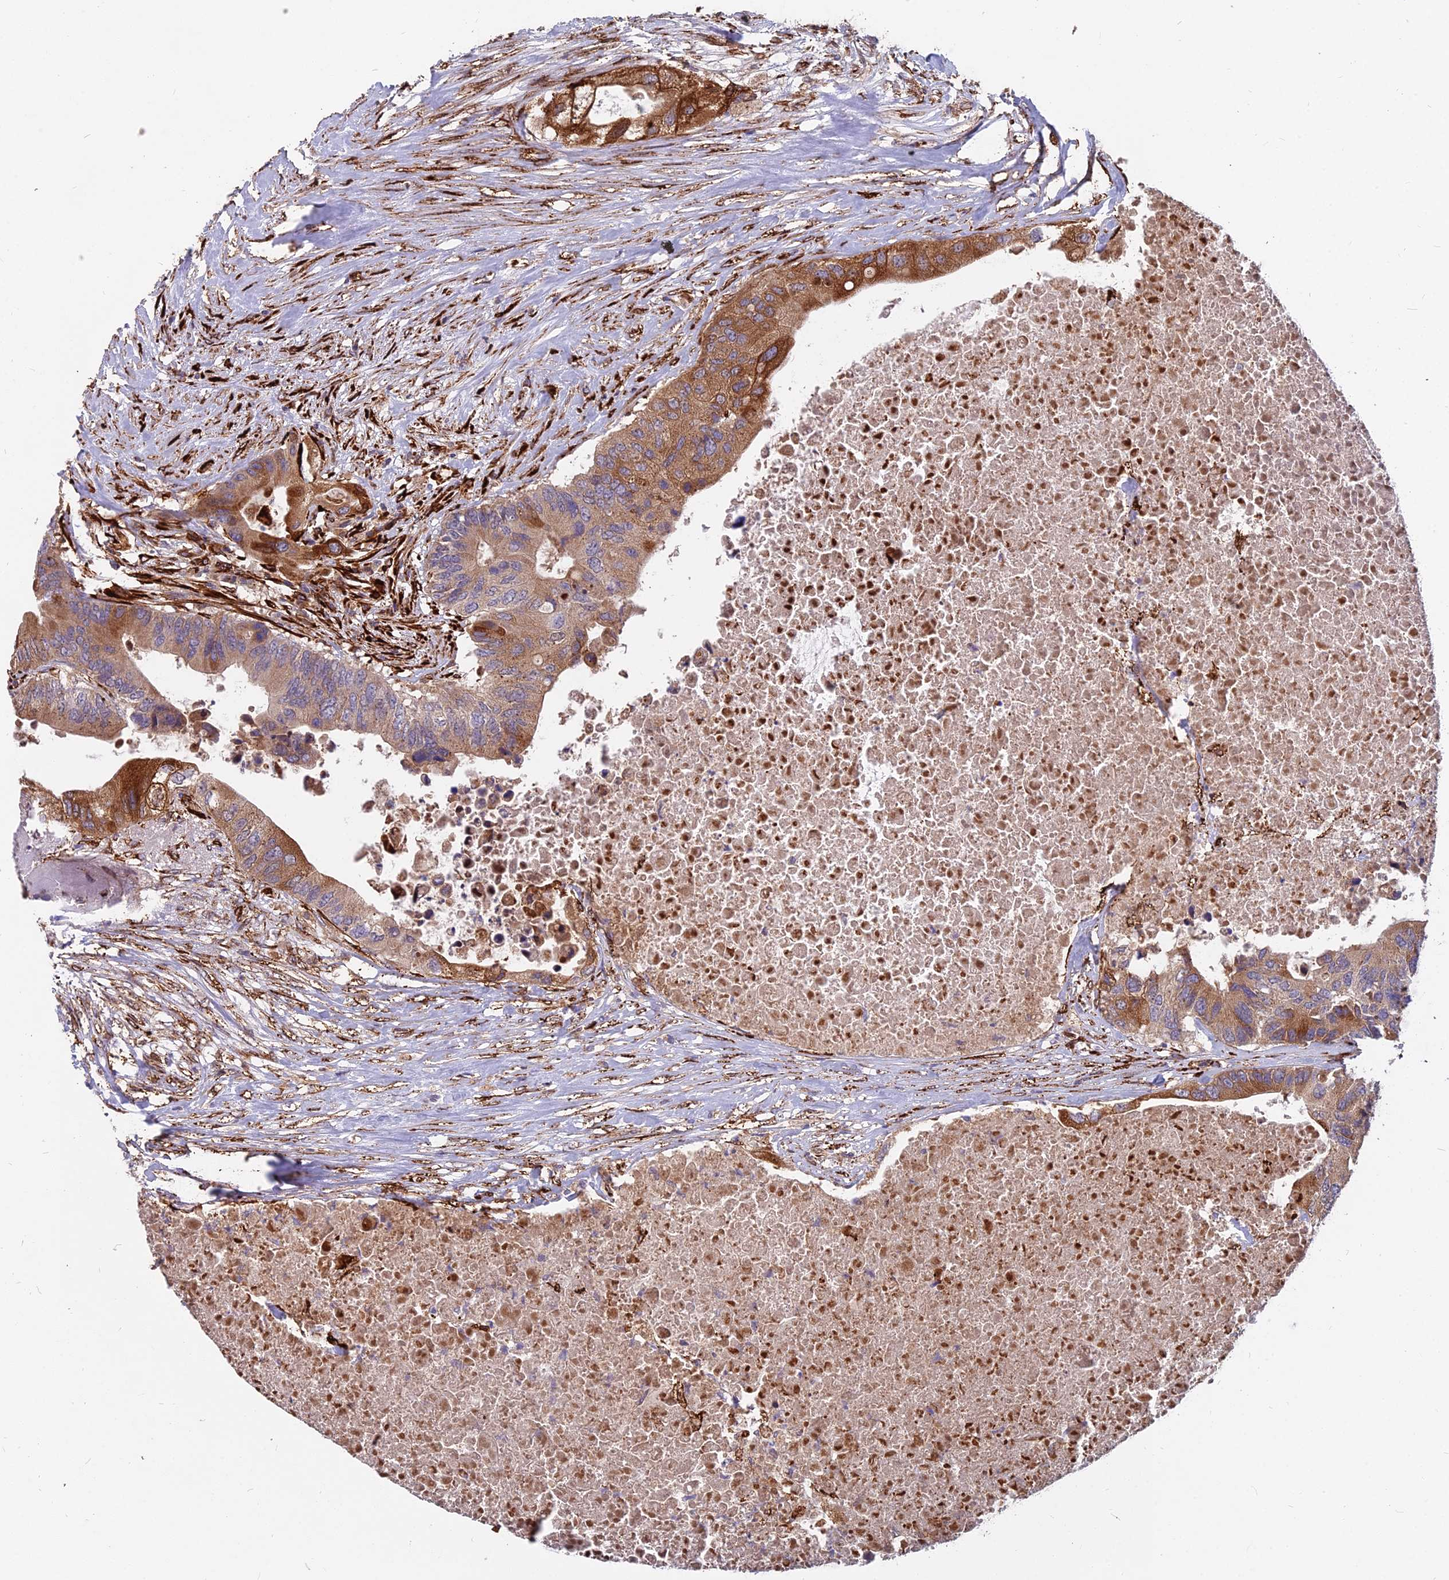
{"staining": {"intensity": "moderate", "quantity": ">75%", "location": "cytoplasmic/membranous"}, "tissue": "colorectal cancer", "cell_type": "Tumor cells", "image_type": "cancer", "snomed": [{"axis": "morphology", "description": "Adenocarcinoma, NOS"}, {"axis": "topography", "description": "Colon"}], "caption": "This image demonstrates immunohistochemistry staining of human adenocarcinoma (colorectal), with medium moderate cytoplasmic/membranous staining in about >75% of tumor cells.", "gene": "NDUFAF7", "patient": {"sex": "male", "age": 71}}